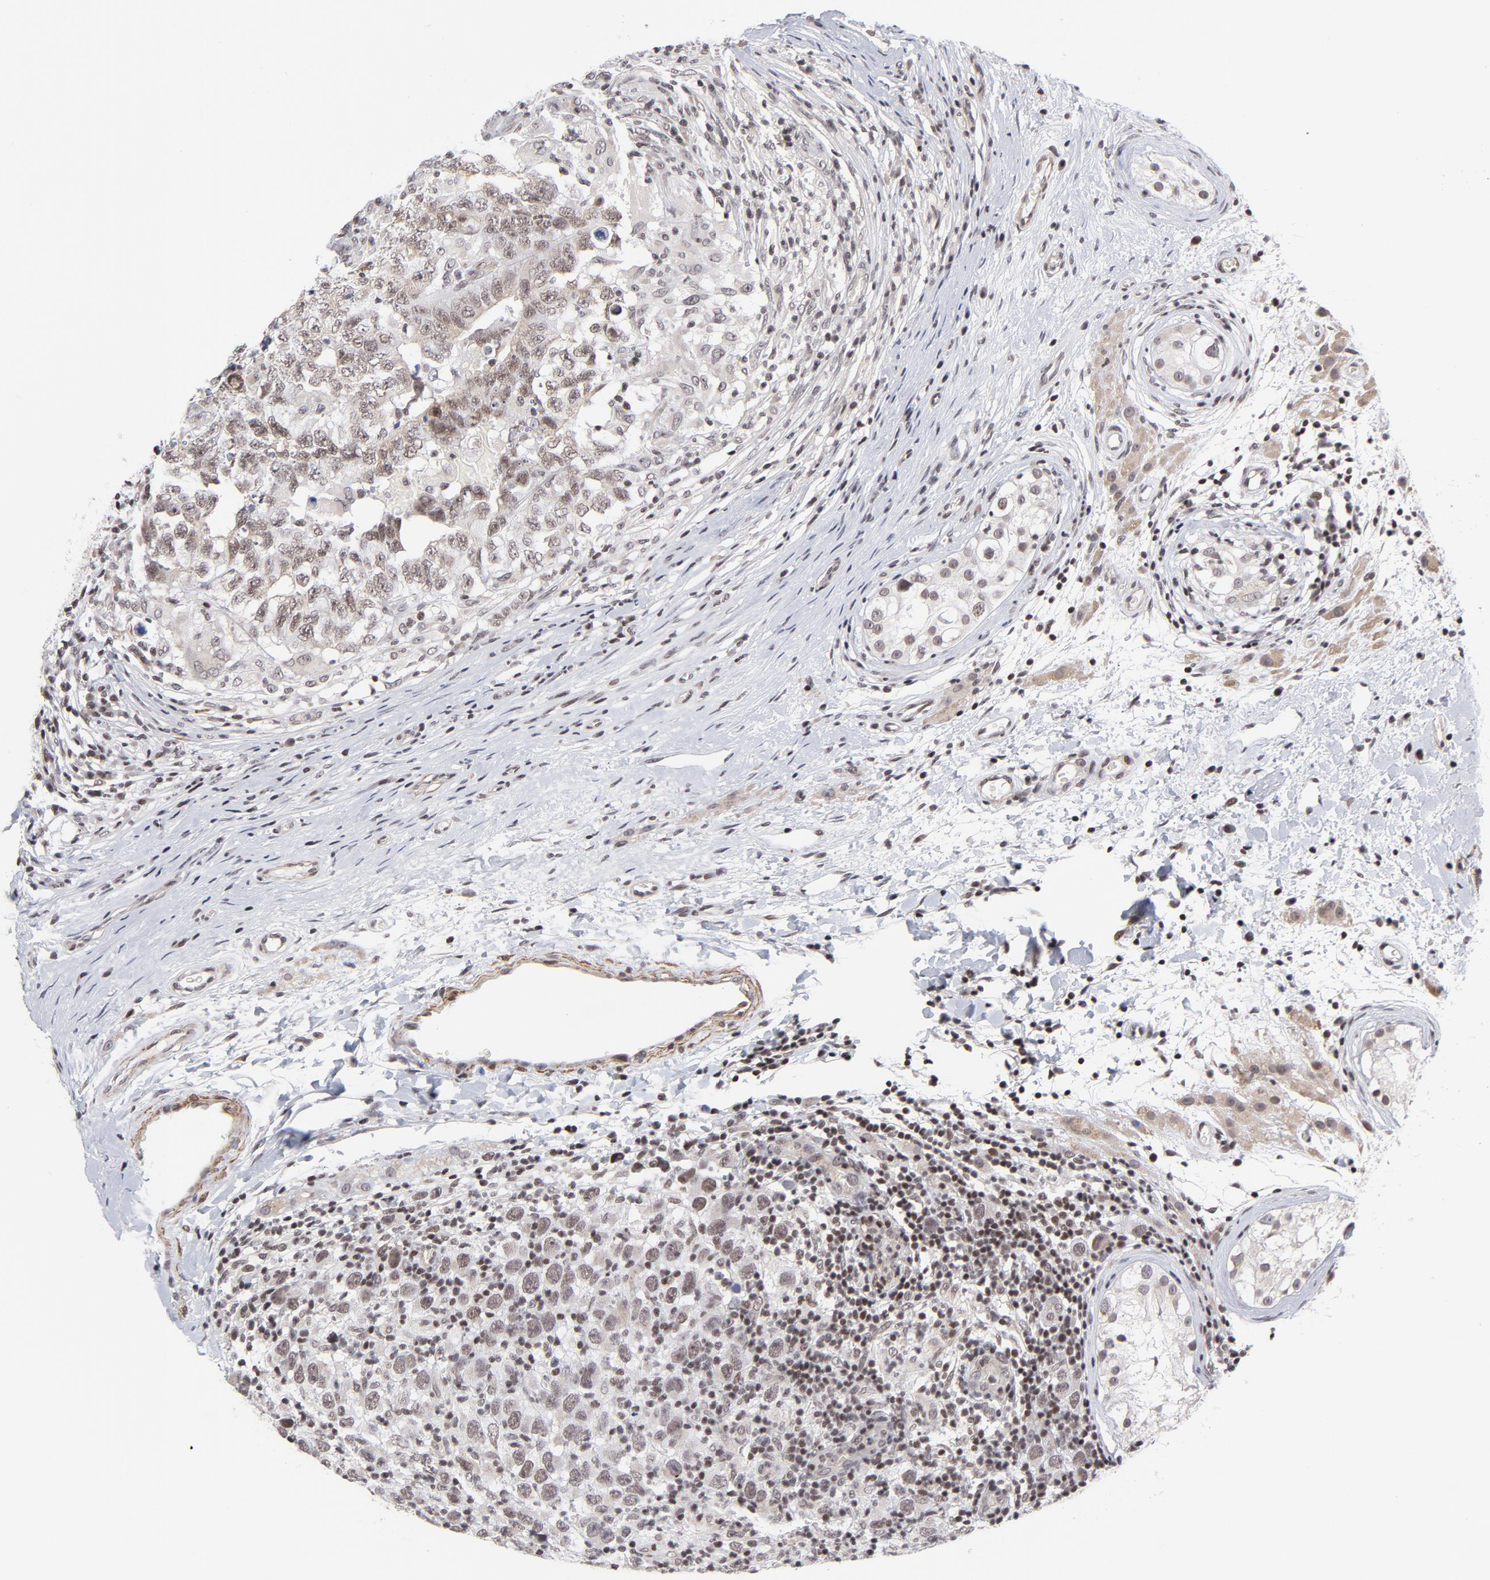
{"staining": {"intensity": "moderate", "quantity": ">75%", "location": "nuclear"}, "tissue": "testis cancer", "cell_type": "Tumor cells", "image_type": "cancer", "snomed": [{"axis": "morphology", "description": "Carcinoma, Embryonal, NOS"}, {"axis": "topography", "description": "Testis"}], "caption": "A brown stain shows moderate nuclear expression of a protein in human testis cancer tumor cells. (Brightfield microscopy of DAB IHC at high magnification).", "gene": "CTCF", "patient": {"sex": "male", "age": 21}}